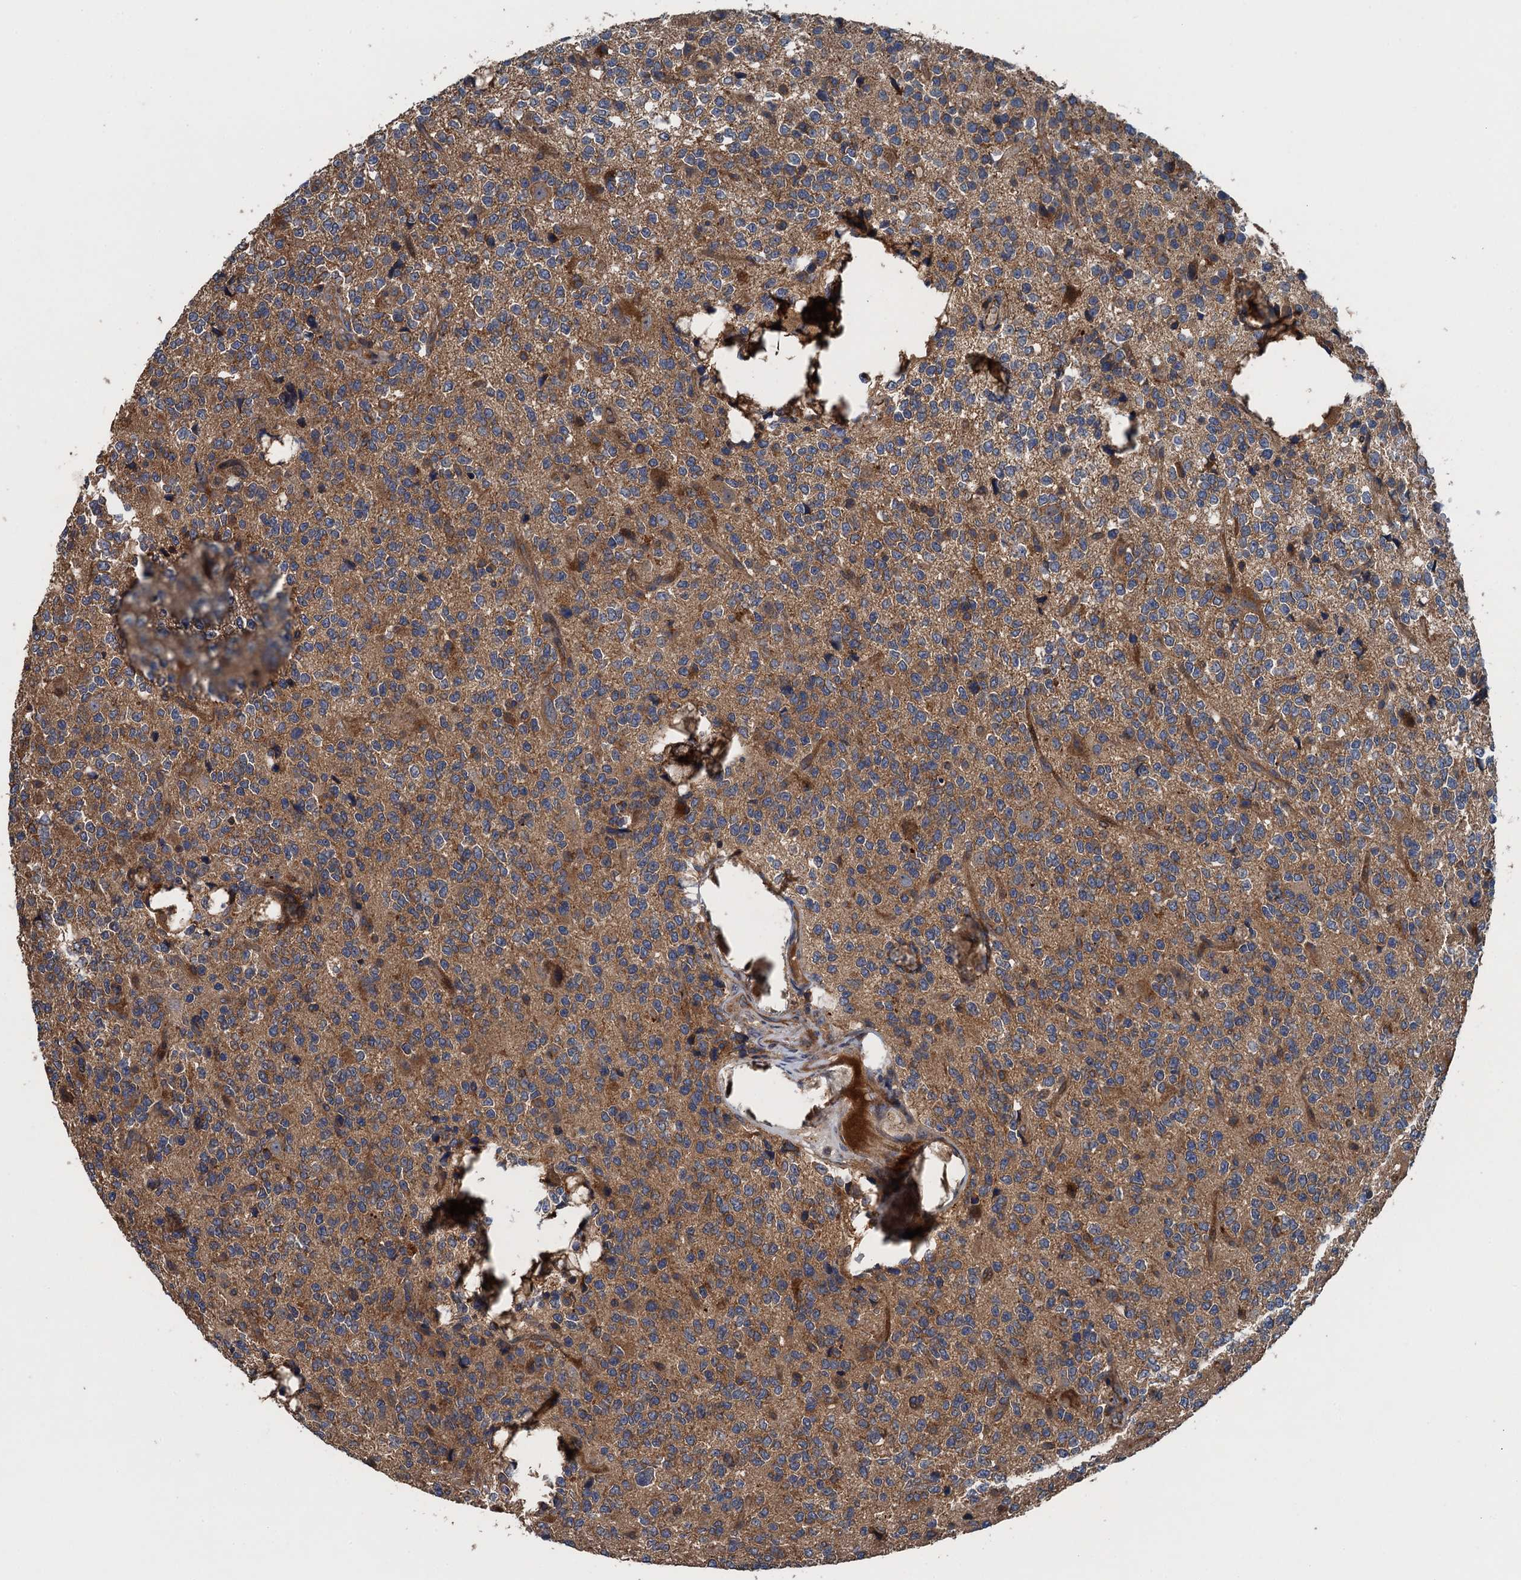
{"staining": {"intensity": "weak", "quantity": "25%-75%", "location": "cytoplasmic/membranous"}, "tissue": "glioma", "cell_type": "Tumor cells", "image_type": "cancer", "snomed": [{"axis": "morphology", "description": "Glioma, malignant, High grade"}, {"axis": "topography", "description": "Brain"}], "caption": "IHC micrograph of human glioma stained for a protein (brown), which shows low levels of weak cytoplasmic/membranous positivity in approximately 25%-75% of tumor cells.", "gene": "BORCS5", "patient": {"sex": "female", "age": 62}}